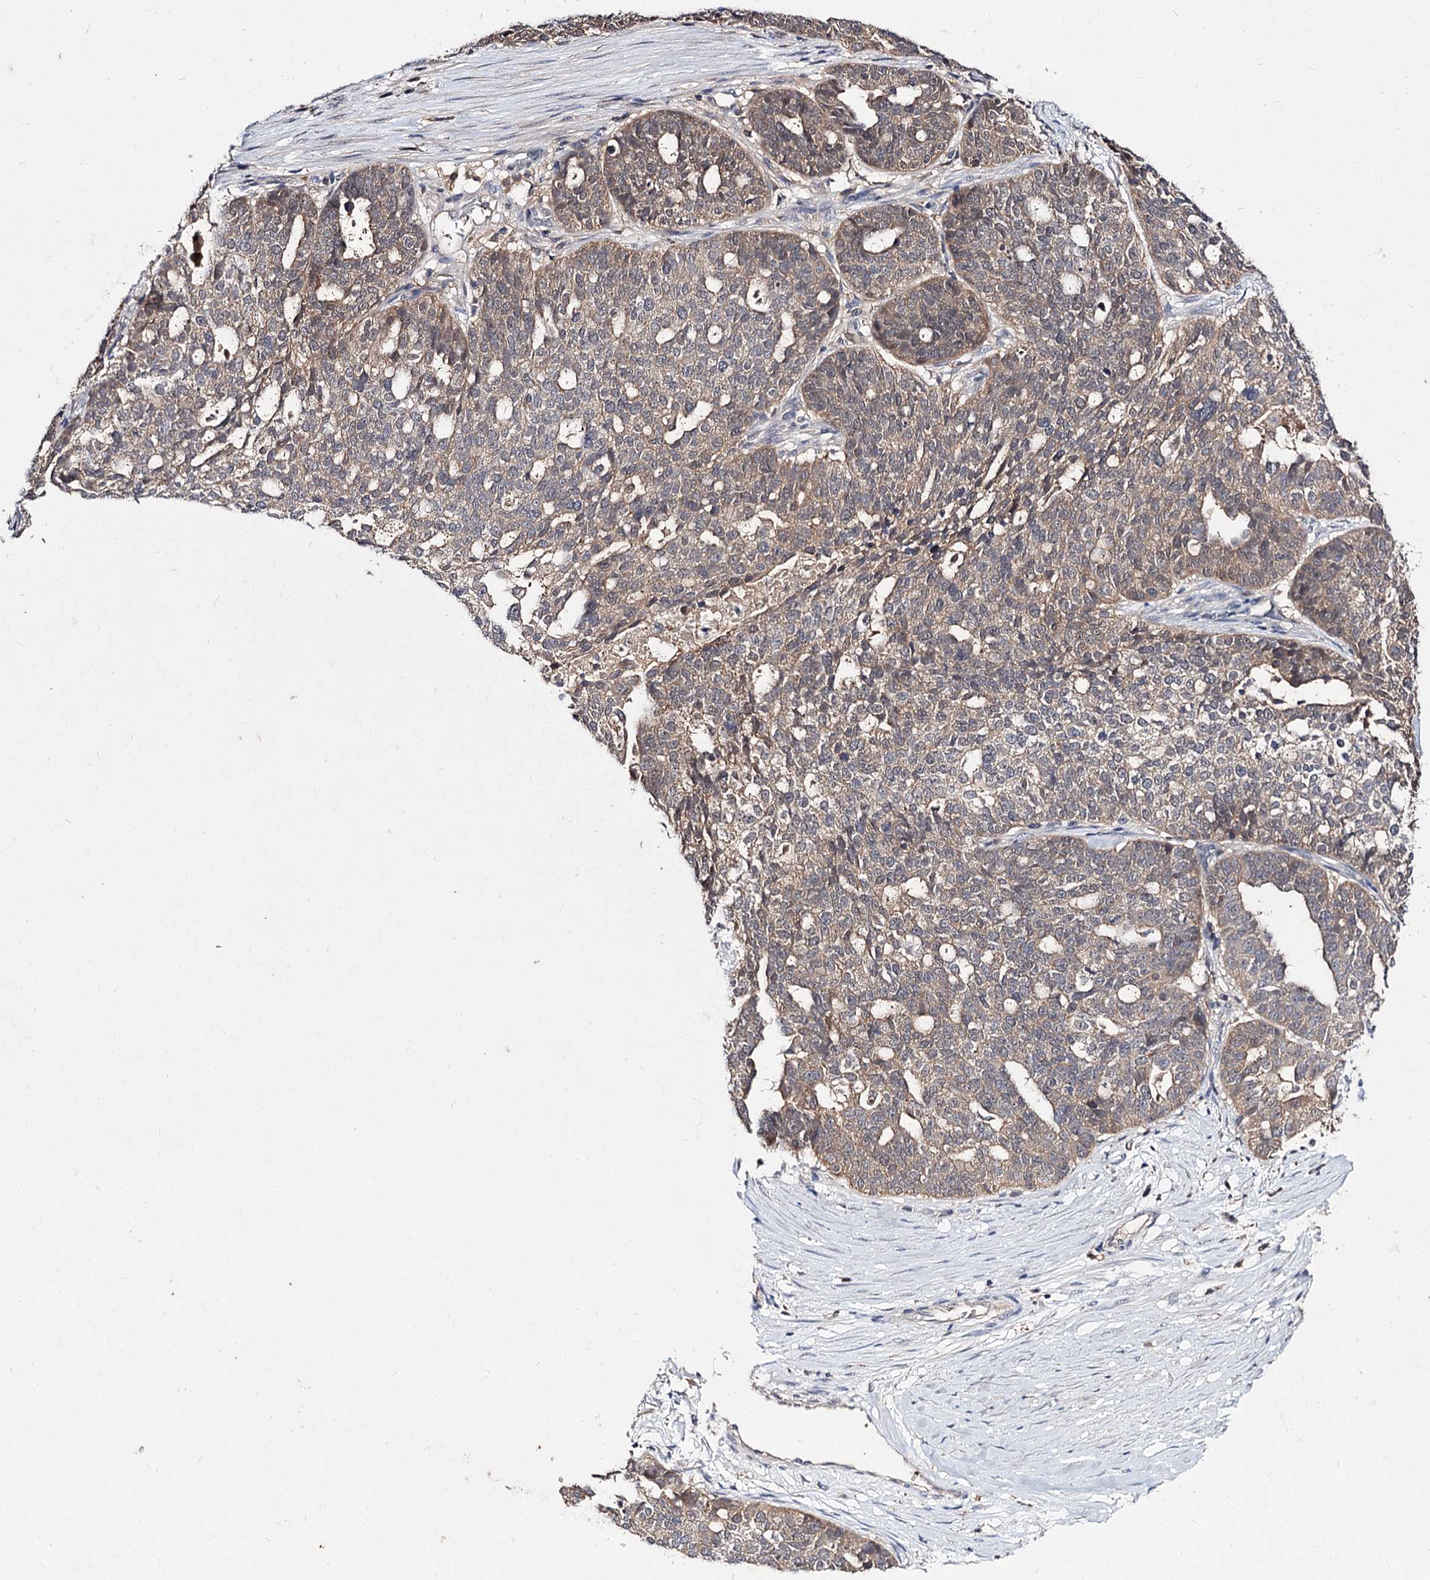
{"staining": {"intensity": "weak", "quantity": ">75%", "location": "cytoplasmic/membranous"}, "tissue": "ovarian cancer", "cell_type": "Tumor cells", "image_type": "cancer", "snomed": [{"axis": "morphology", "description": "Cystadenocarcinoma, serous, NOS"}, {"axis": "topography", "description": "Ovary"}], "caption": "A micrograph showing weak cytoplasmic/membranous staining in about >75% of tumor cells in serous cystadenocarcinoma (ovarian), as visualized by brown immunohistochemical staining.", "gene": "ACTR6", "patient": {"sex": "female", "age": 59}}